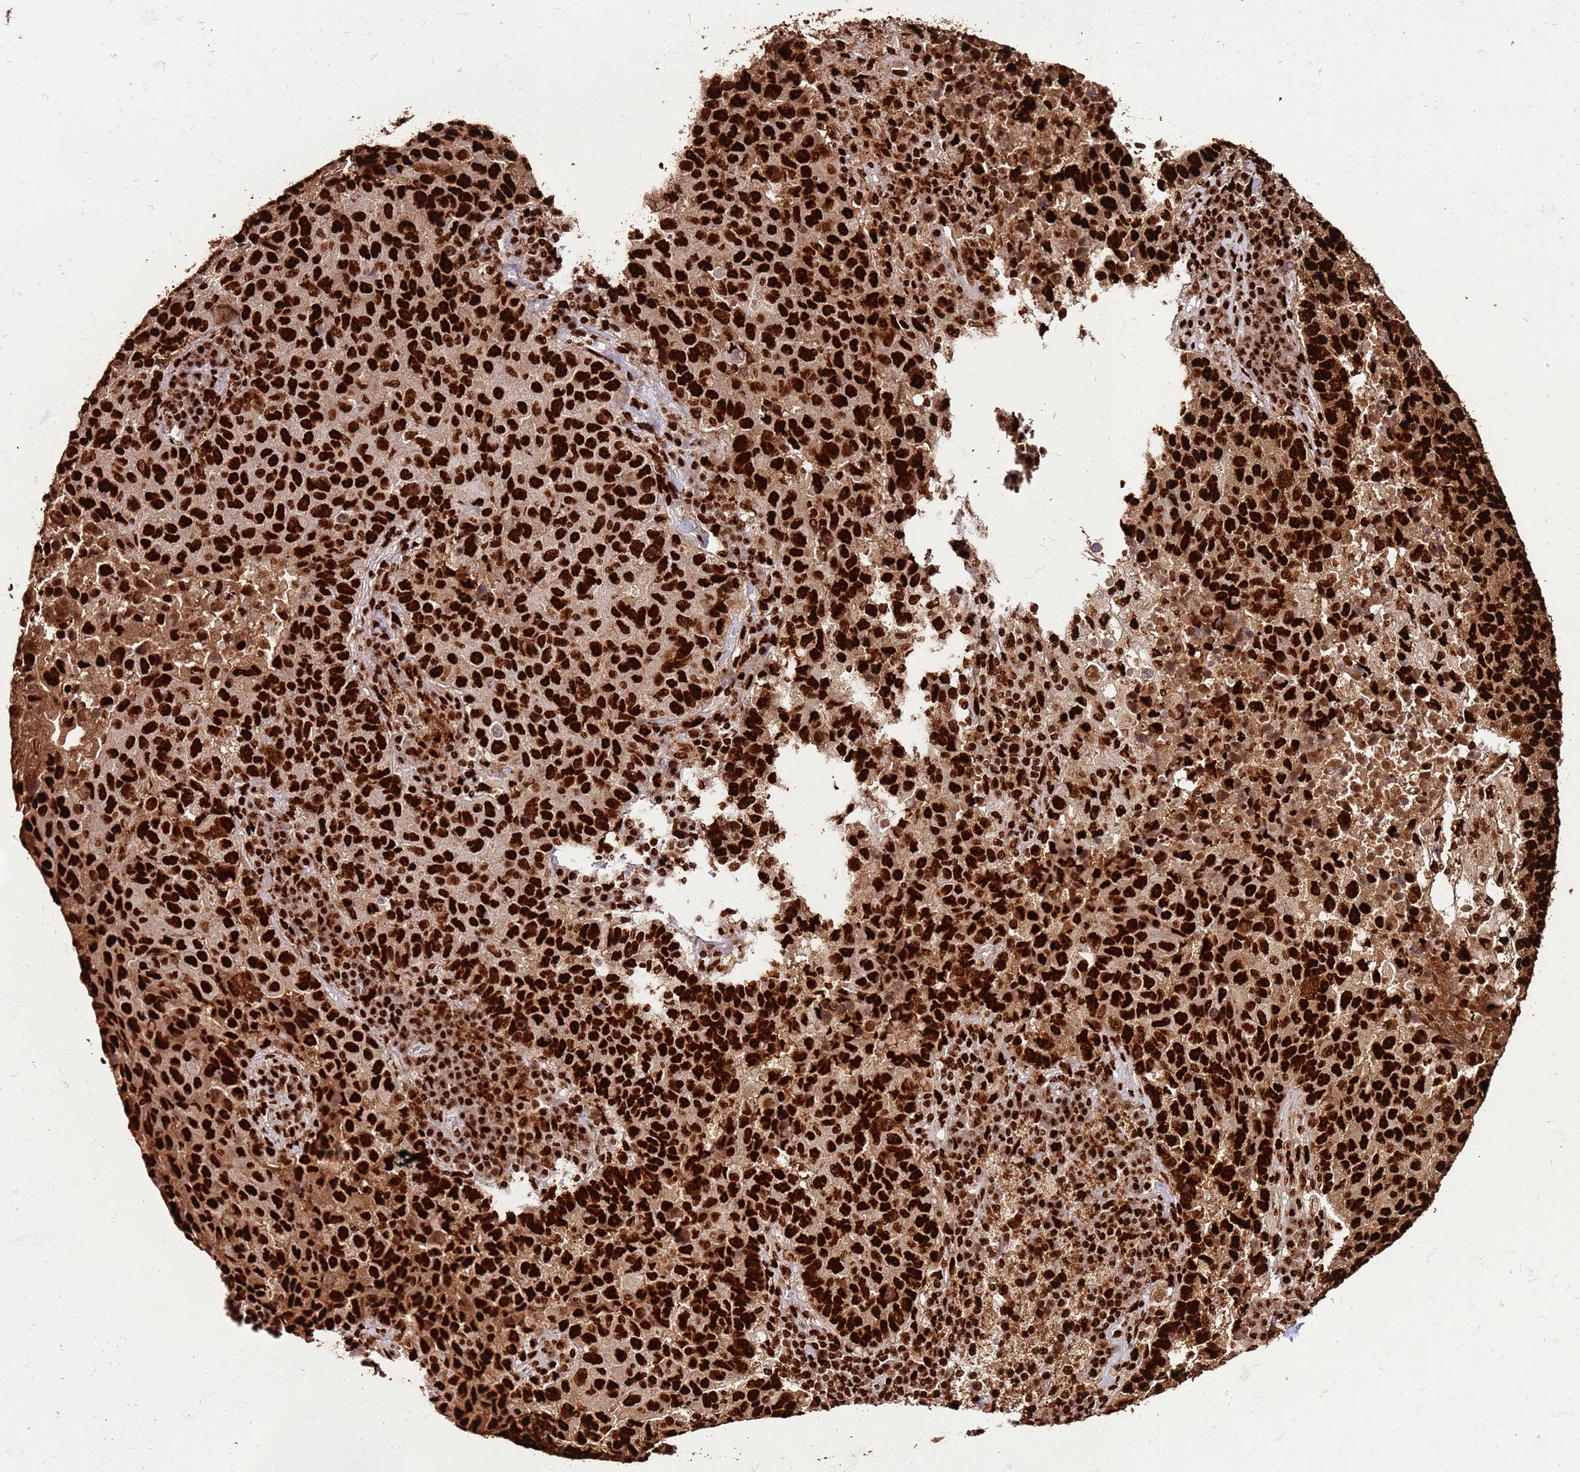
{"staining": {"intensity": "strong", "quantity": ">75%", "location": "nuclear"}, "tissue": "lung cancer", "cell_type": "Tumor cells", "image_type": "cancer", "snomed": [{"axis": "morphology", "description": "Squamous cell carcinoma, NOS"}, {"axis": "topography", "description": "Lung"}], "caption": "Tumor cells show high levels of strong nuclear positivity in about >75% of cells in human lung cancer (squamous cell carcinoma).", "gene": "HNRNPAB", "patient": {"sex": "male", "age": 73}}